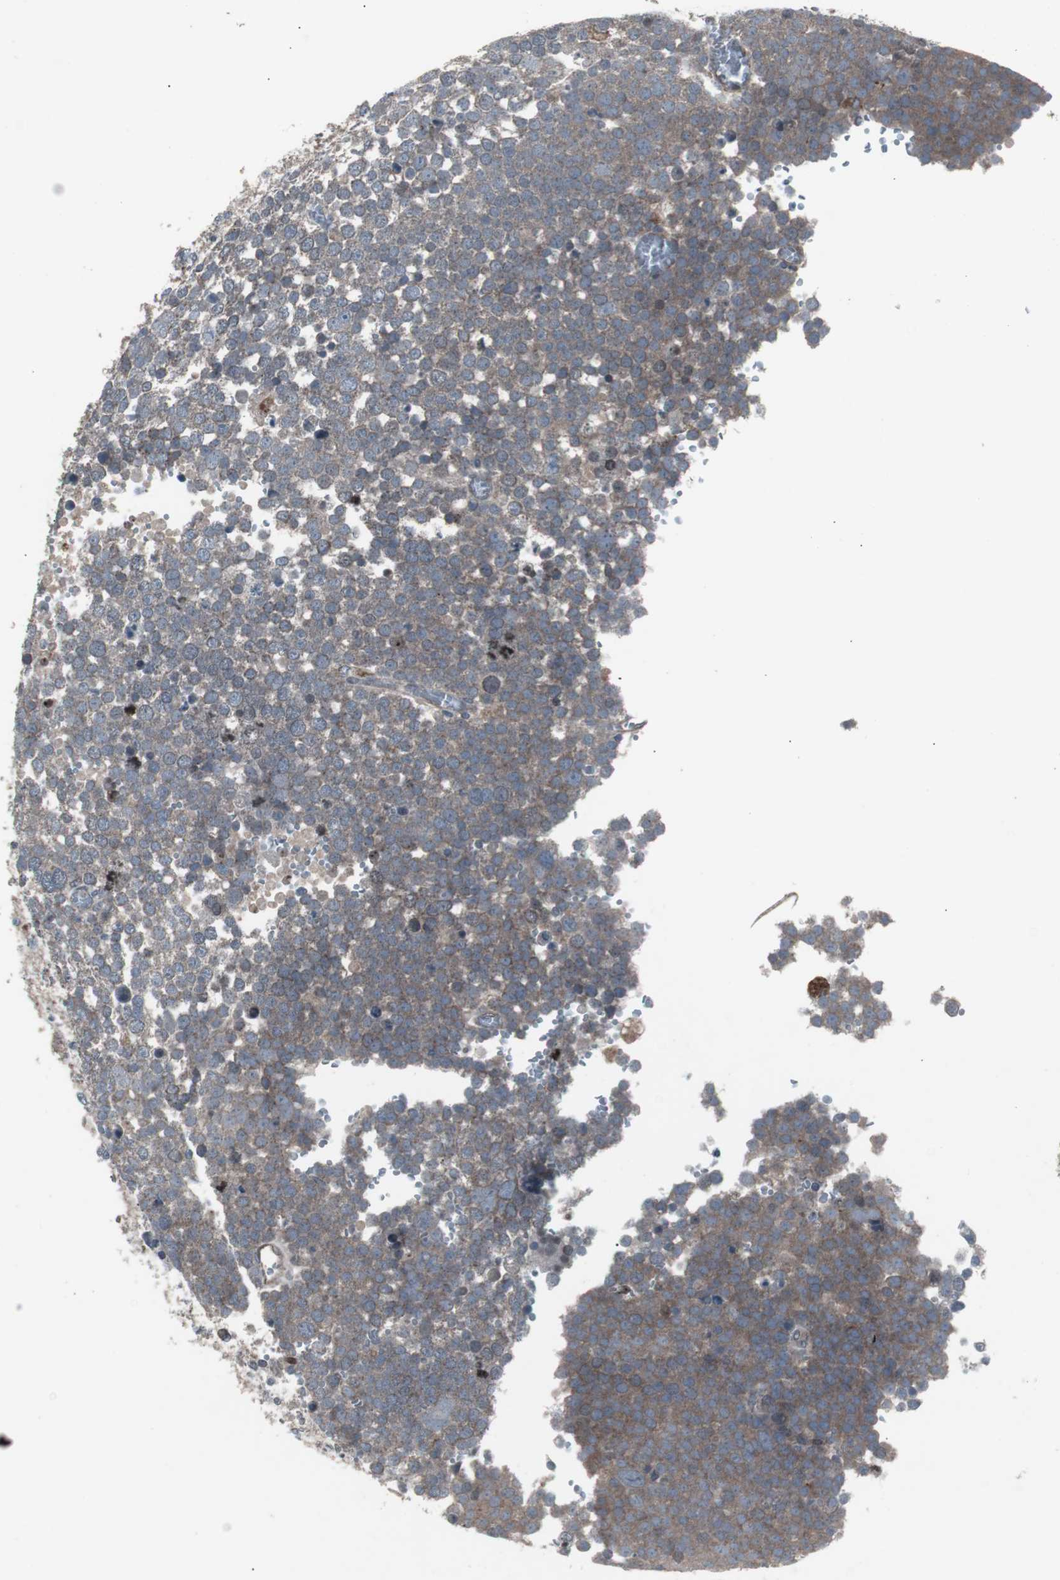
{"staining": {"intensity": "weak", "quantity": "25%-75%", "location": "cytoplasmic/membranous"}, "tissue": "testis cancer", "cell_type": "Tumor cells", "image_type": "cancer", "snomed": [{"axis": "morphology", "description": "Seminoma, NOS"}, {"axis": "topography", "description": "Testis"}], "caption": "This is an image of immunohistochemistry (IHC) staining of seminoma (testis), which shows weak staining in the cytoplasmic/membranous of tumor cells.", "gene": "SSTR2", "patient": {"sex": "male", "age": 71}}